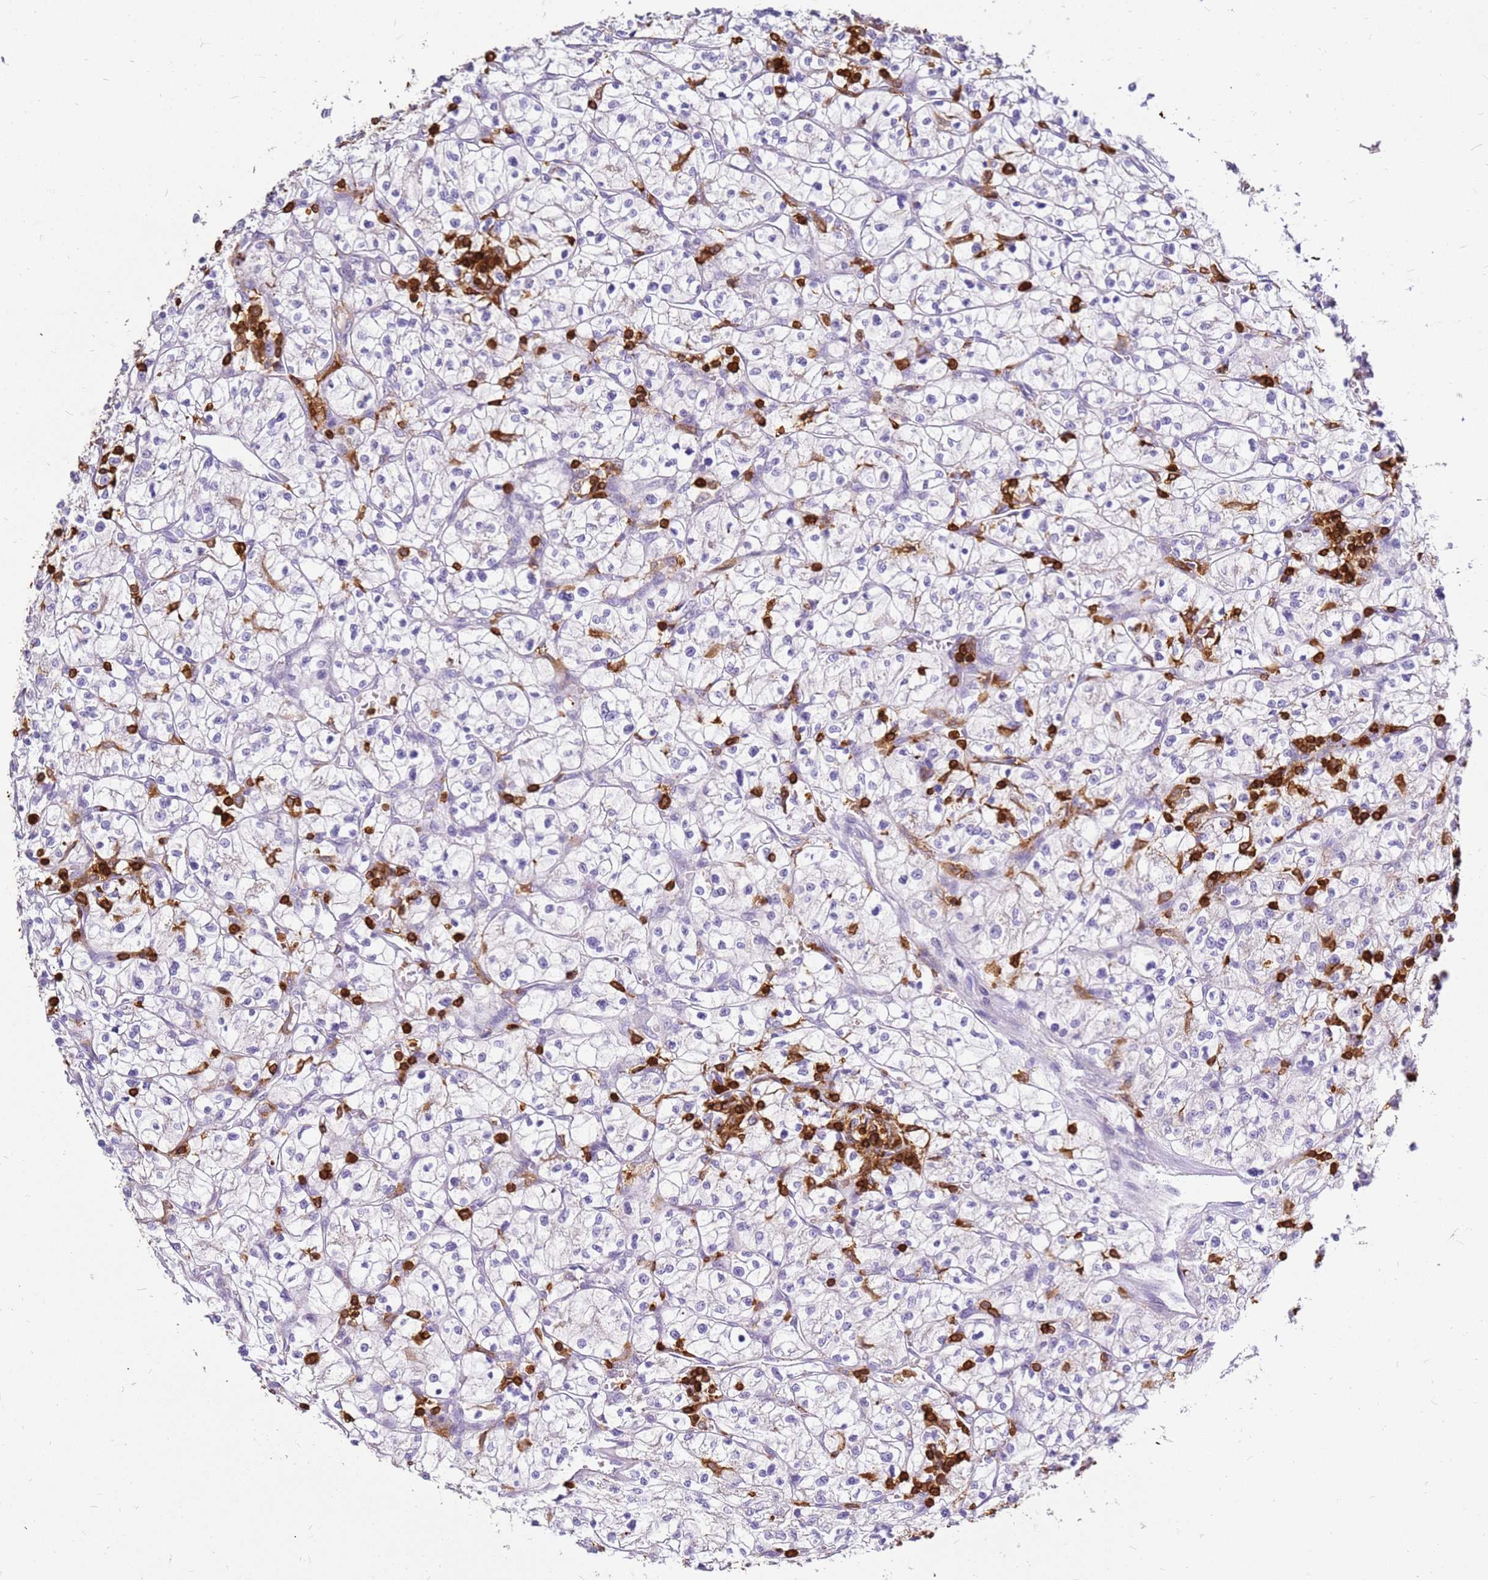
{"staining": {"intensity": "negative", "quantity": "none", "location": "none"}, "tissue": "renal cancer", "cell_type": "Tumor cells", "image_type": "cancer", "snomed": [{"axis": "morphology", "description": "Adenocarcinoma, NOS"}, {"axis": "topography", "description": "Kidney"}], "caption": "Immunohistochemistry (IHC) of human renal adenocarcinoma displays no expression in tumor cells.", "gene": "CORO1A", "patient": {"sex": "female", "age": 64}}